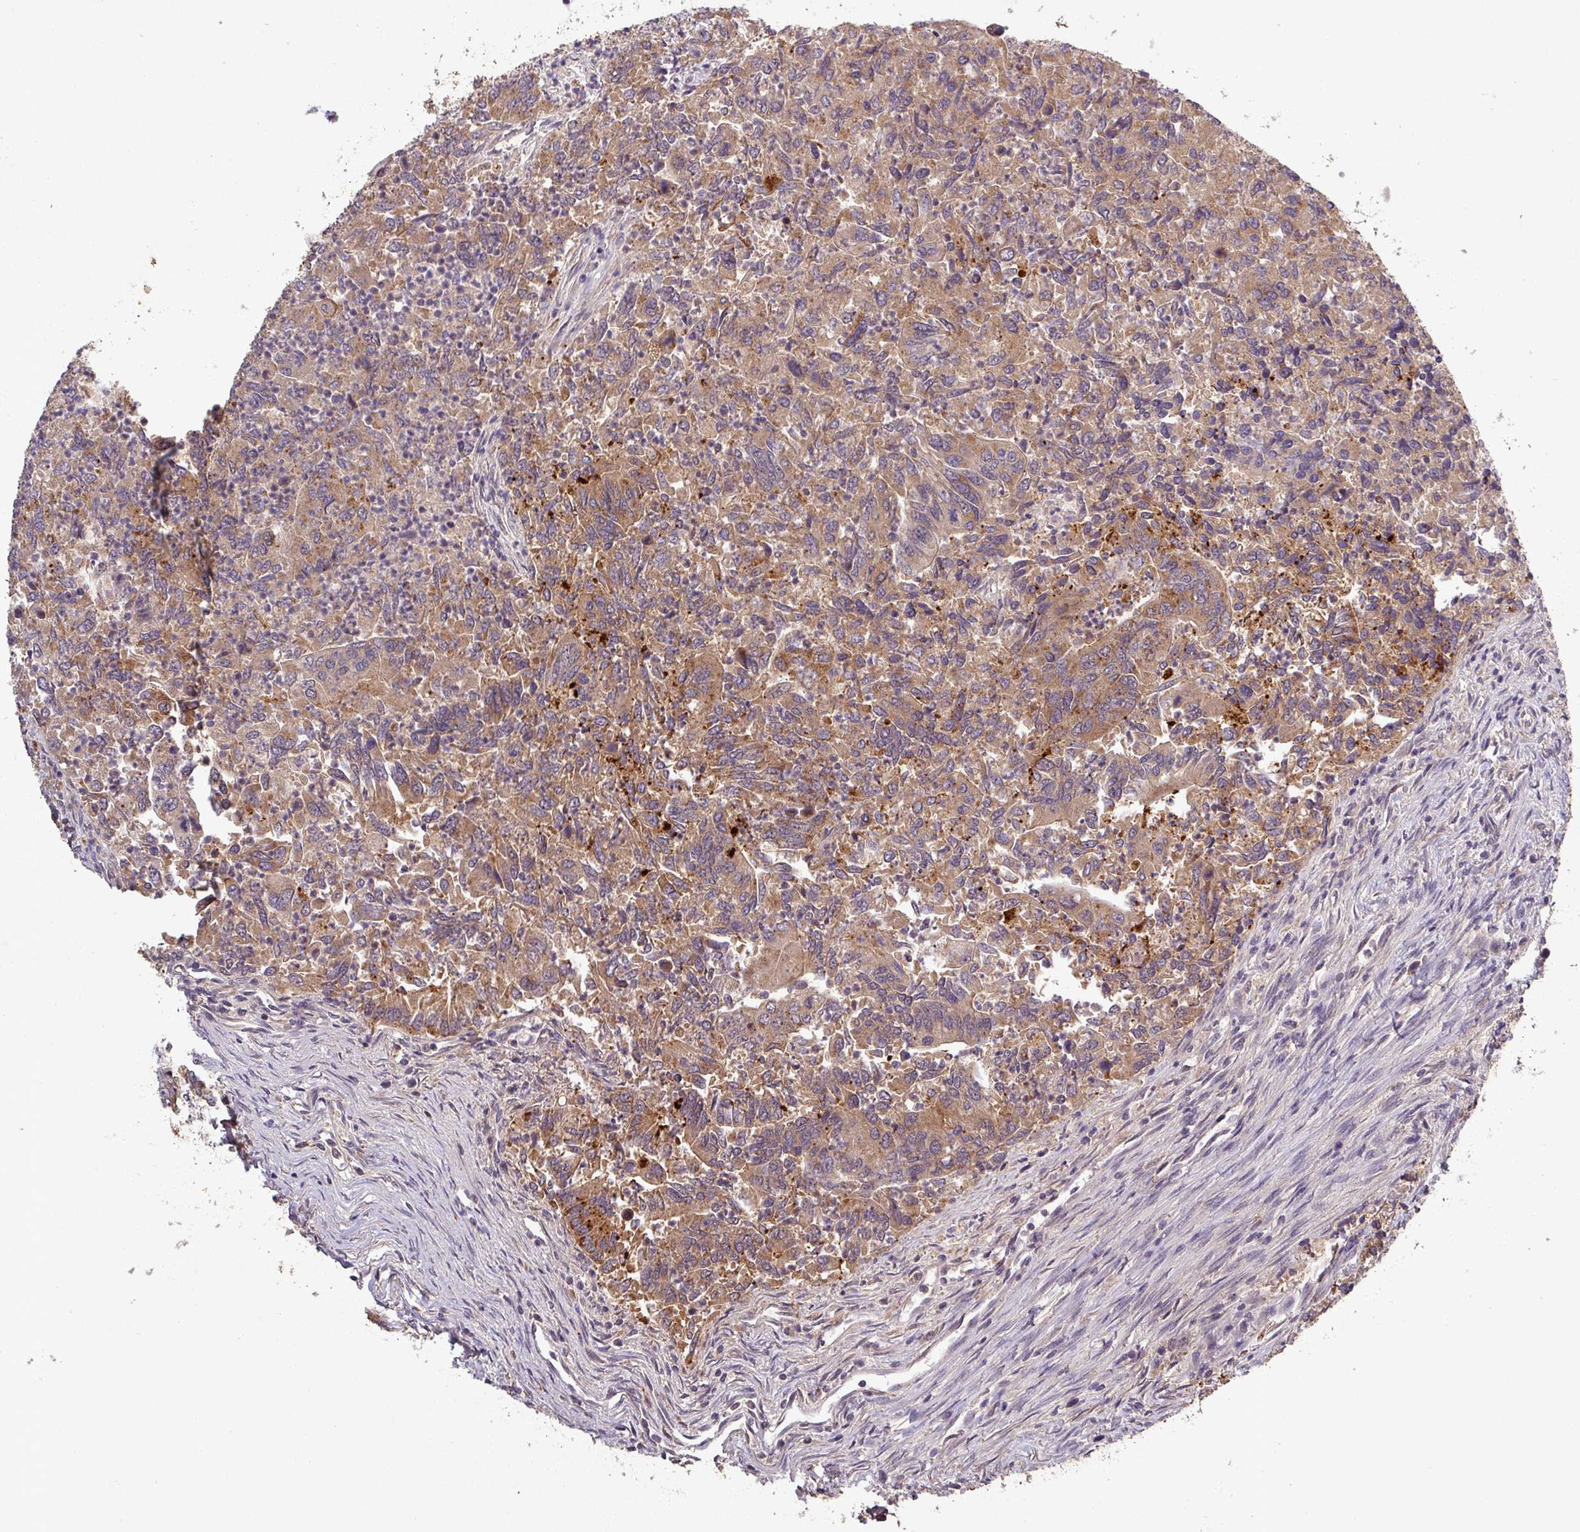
{"staining": {"intensity": "moderate", "quantity": ">75%", "location": "cytoplasmic/membranous"}, "tissue": "colorectal cancer", "cell_type": "Tumor cells", "image_type": "cancer", "snomed": [{"axis": "morphology", "description": "Adenocarcinoma, NOS"}, {"axis": "topography", "description": "Colon"}], "caption": "Colorectal adenocarcinoma tissue displays moderate cytoplasmic/membranous positivity in approximately >75% of tumor cells, visualized by immunohistochemistry. (DAB (3,3'-diaminobenzidine) = brown stain, brightfield microscopy at high magnification).", "gene": "PUS1", "patient": {"sex": "female", "age": 67}}